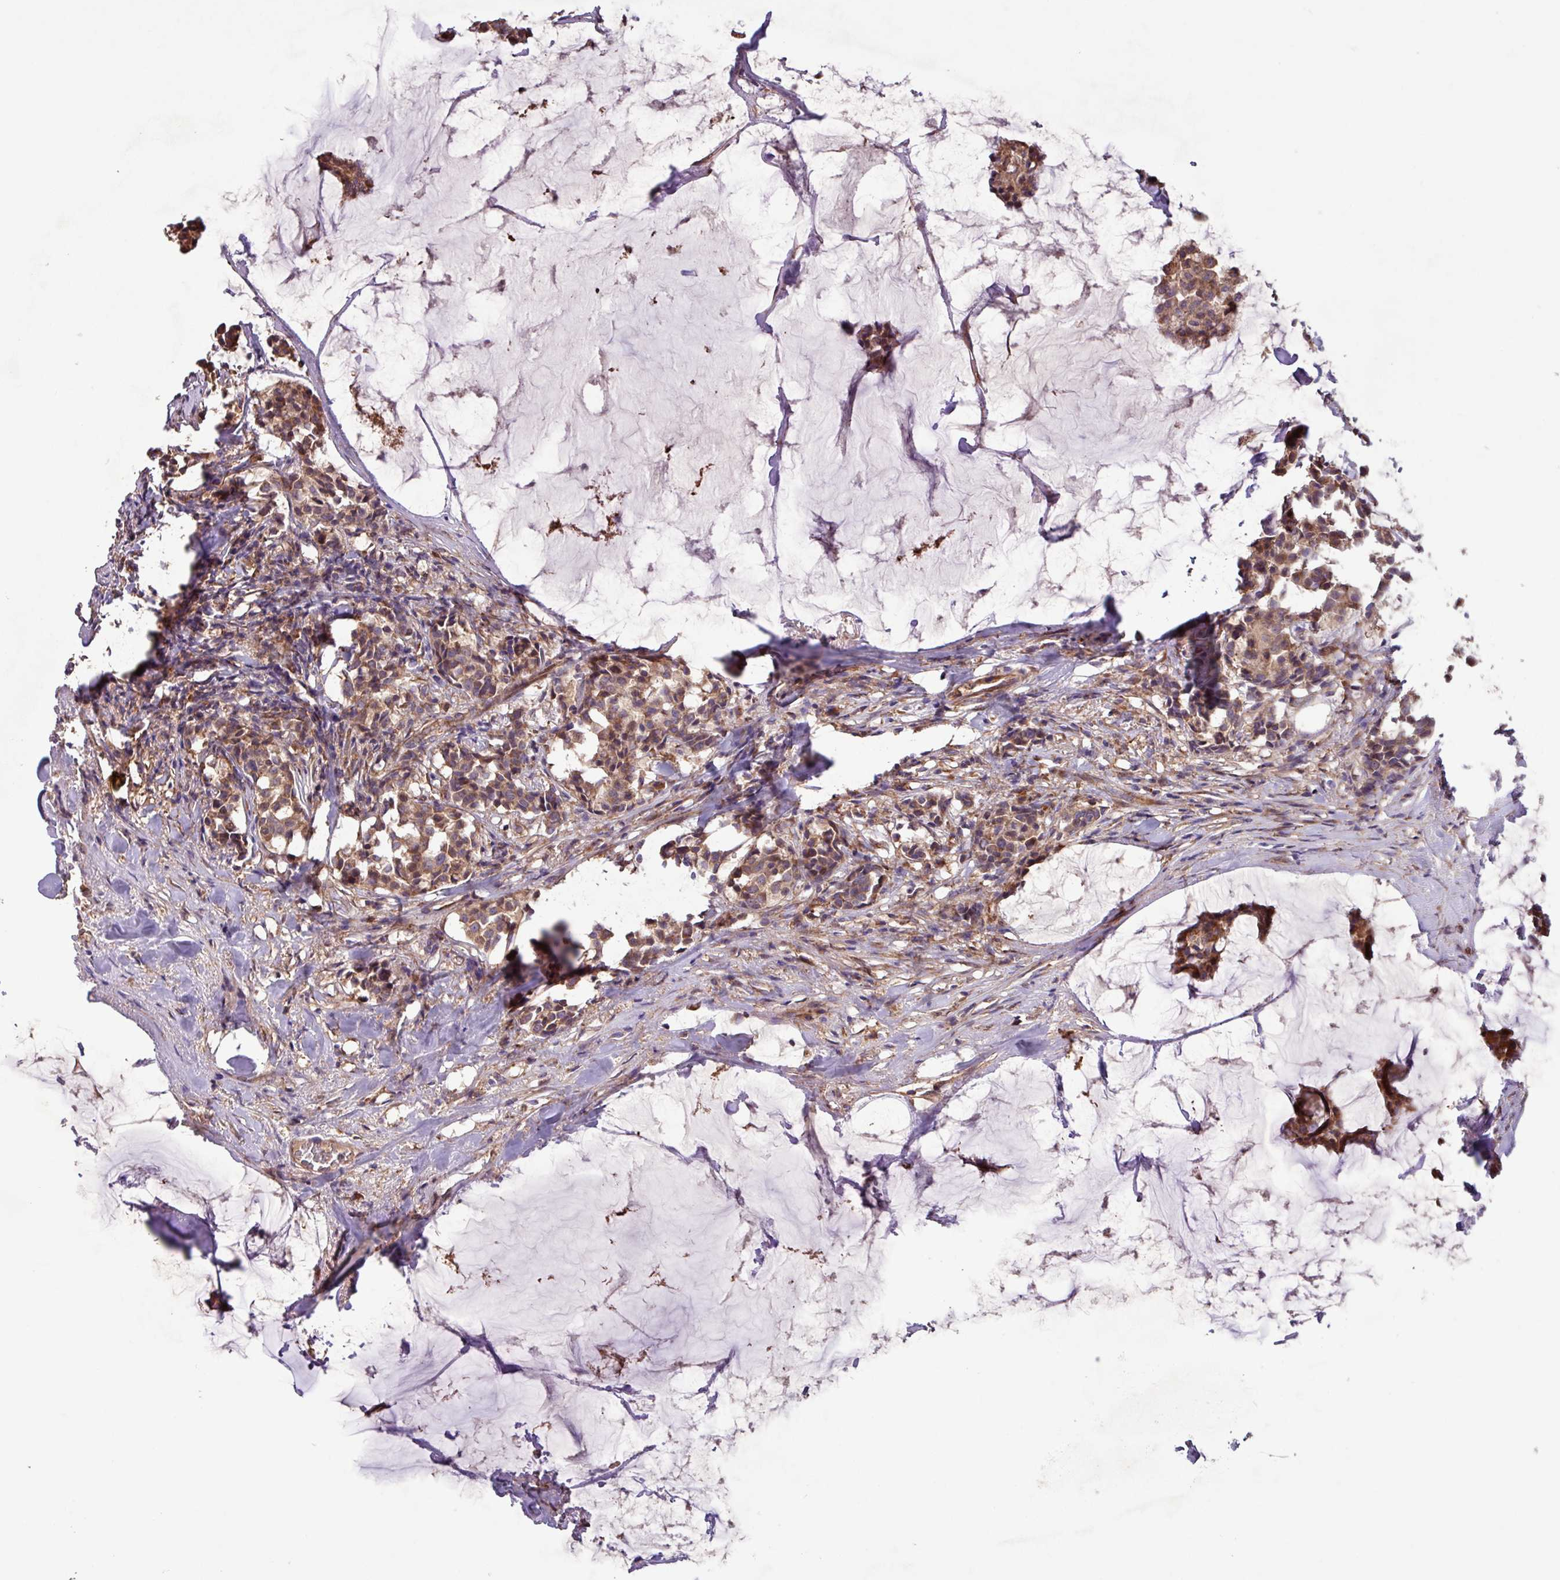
{"staining": {"intensity": "moderate", "quantity": ">75%", "location": "cytoplasmic/membranous"}, "tissue": "breast cancer", "cell_type": "Tumor cells", "image_type": "cancer", "snomed": [{"axis": "morphology", "description": "Duct carcinoma"}, {"axis": "topography", "description": "Breast"}], "caption": "This is a histology image of IHC staining of breast cancer, which shows moderate expression in the cytoplasmic/membranous of tumor cells.", "gene": "PTPRQ", "patient": {"sex": "female", "age": 93}}